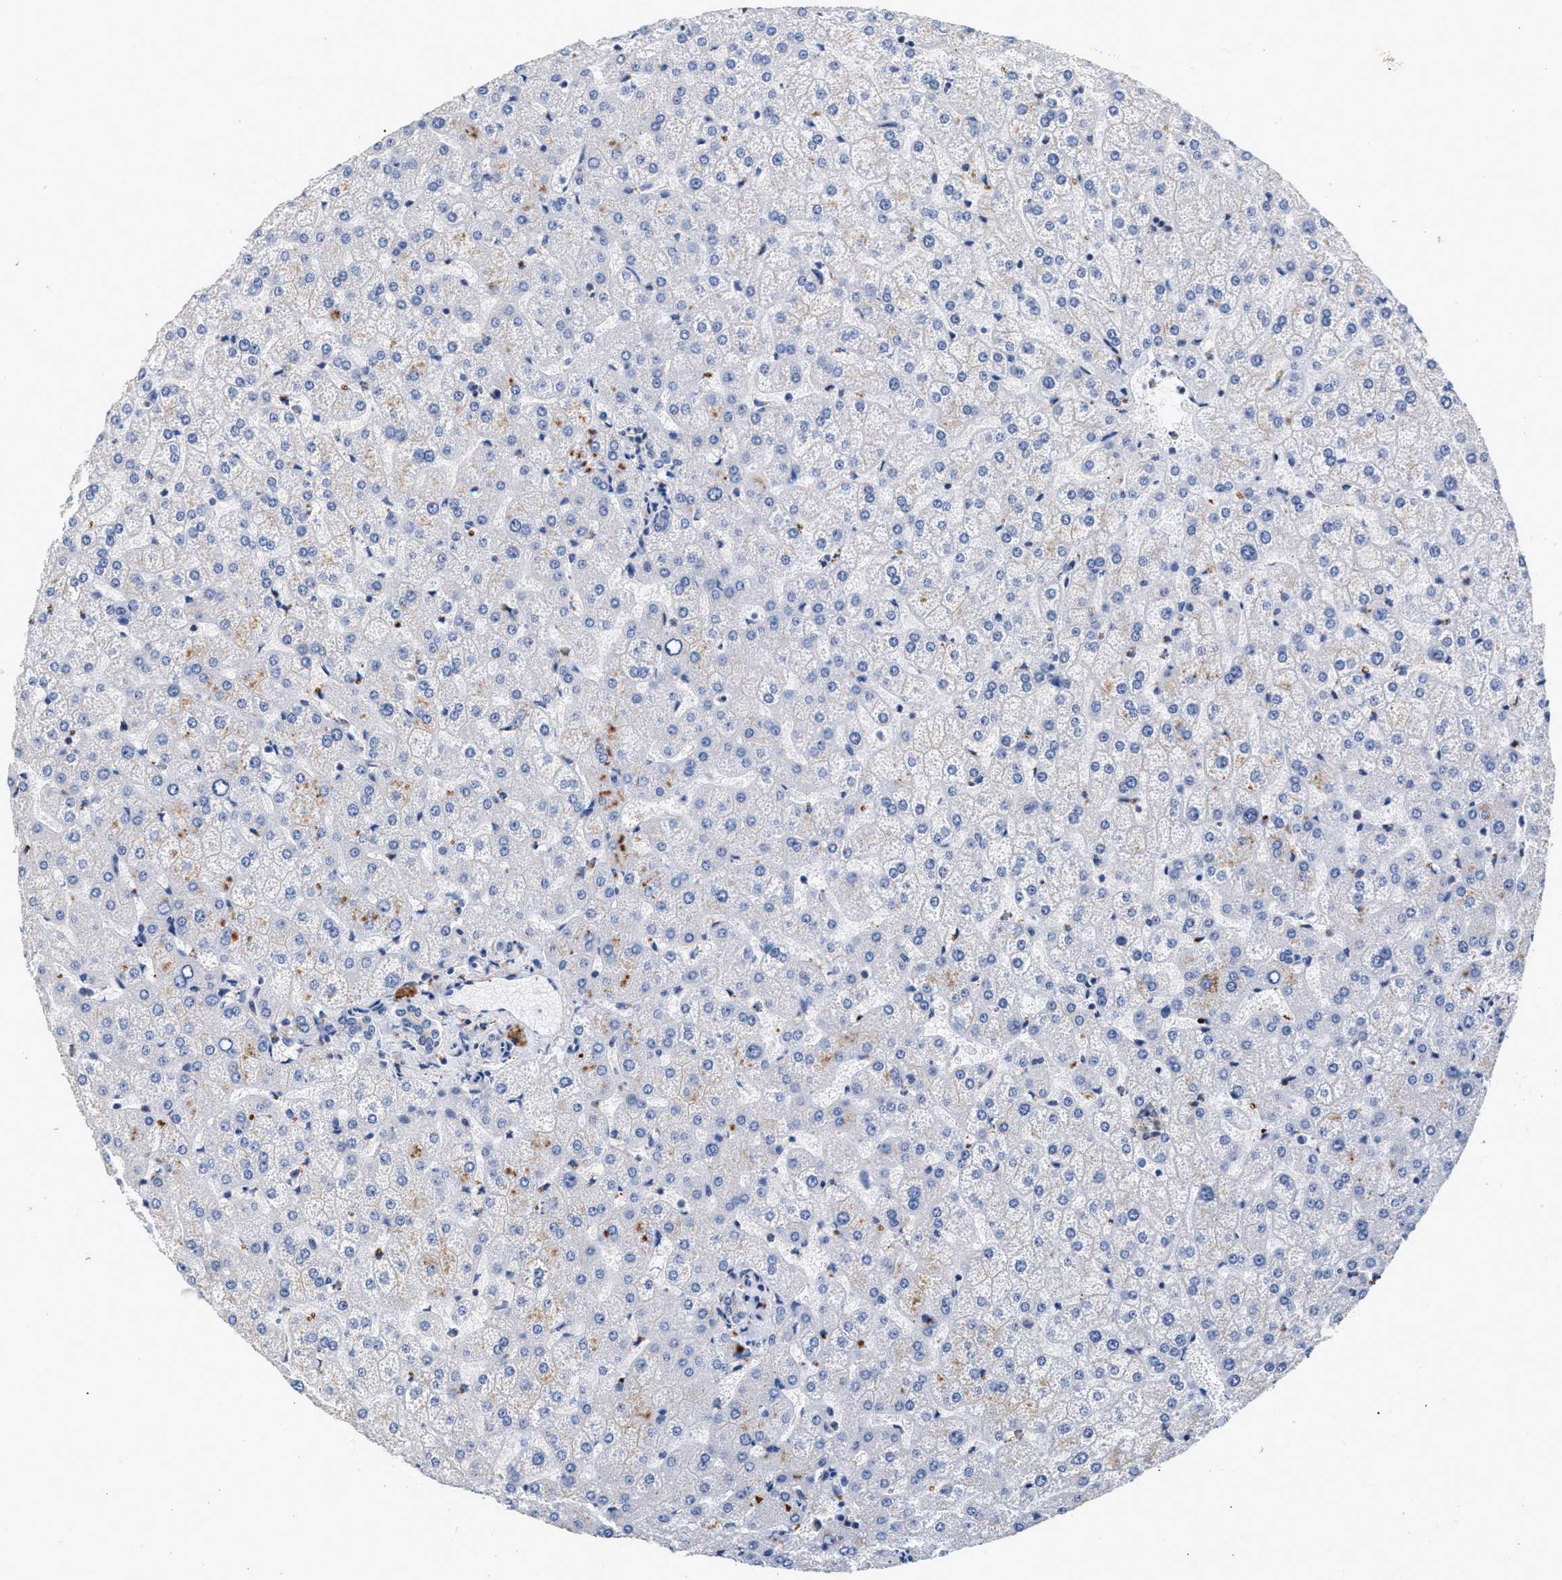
{"staining": {"intensity": "negative", "quantity": "none", "location": "none"}, "tissue": "liver", "cell_type": "Cholangiocytes", "image_type": "normal", "snomed": [{"axis": "morphology", "description": "Normal tissue, NOS"}, {"axis": "topography", "description": "Liver"}], "caption": "Immunohistochemistry image of normal liver: human liver stained with DAB (3,3'-diaminobenzidine) exhibits no significant protein expression in cholangiocytes. Brightfield microscopy of immunohistochemistry (IHC) stained with DAB (brown) and hematoxylin (blue), captured at high magnification.", "gene": "GNAI3", "patient": {"sex": "female", "age": 32}}